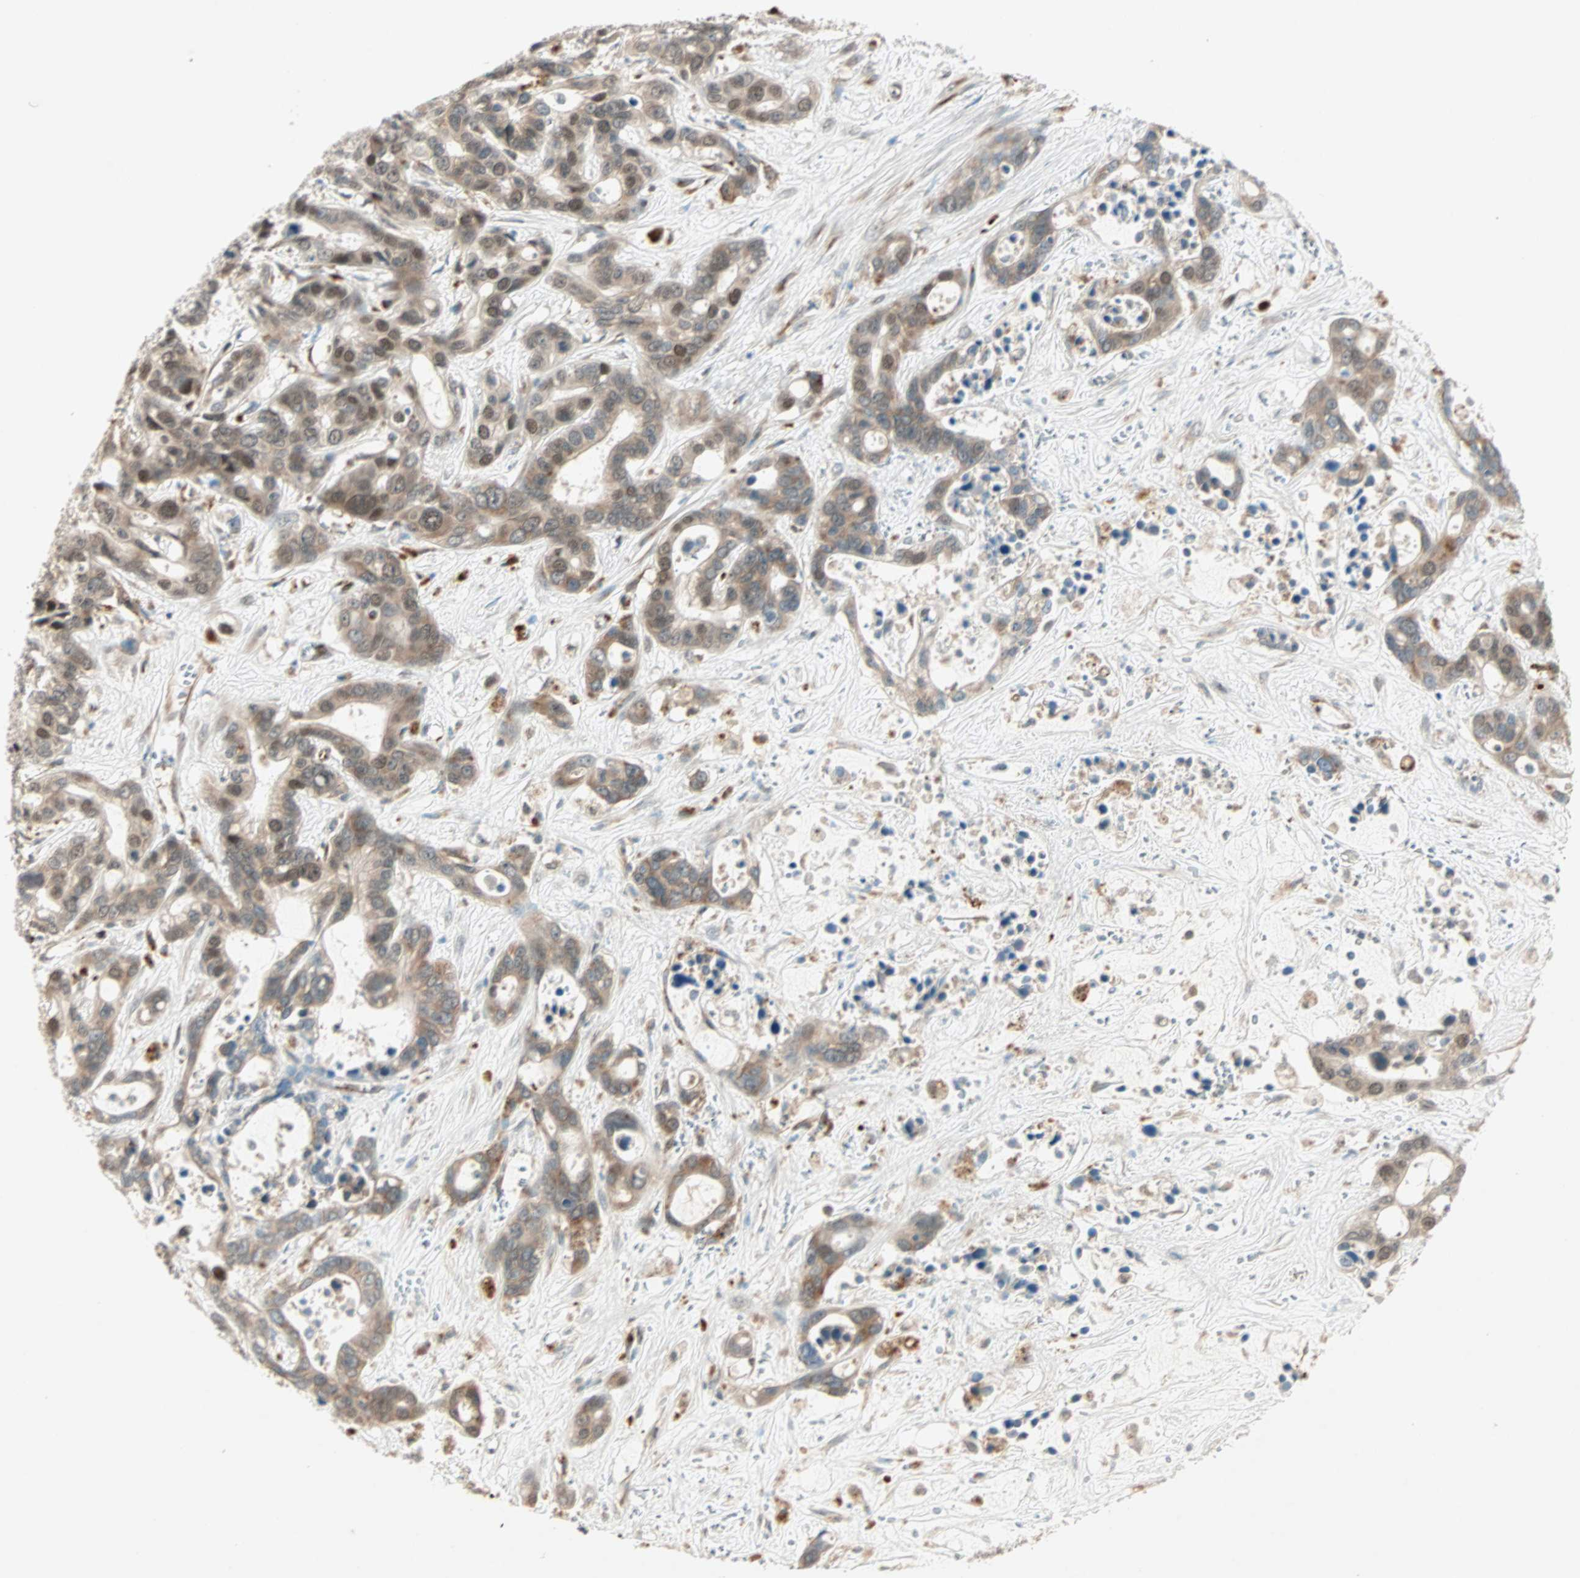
{"staining": {"intensity": "weak", "quantity": ">75%", "location": "cytoplasmic/membranous,nuclear"}, "tissue": "liver cancer", "cell_type": "Tumor cells", "image_type": "cancer", "snomed": [{"axis": "morphology", "description": "Cholangiocarcinoma"}, {"axis": "topography", "description": "Liver"}], "caption": "Tumor cells reveal low levels of weak cytoplasmic/membranous and nuclear staining in about >75% of cells in cholangiocarcinoma (liver).", "gene": "ZNF37A", "patient": {"sex": "female", "age": 65}}